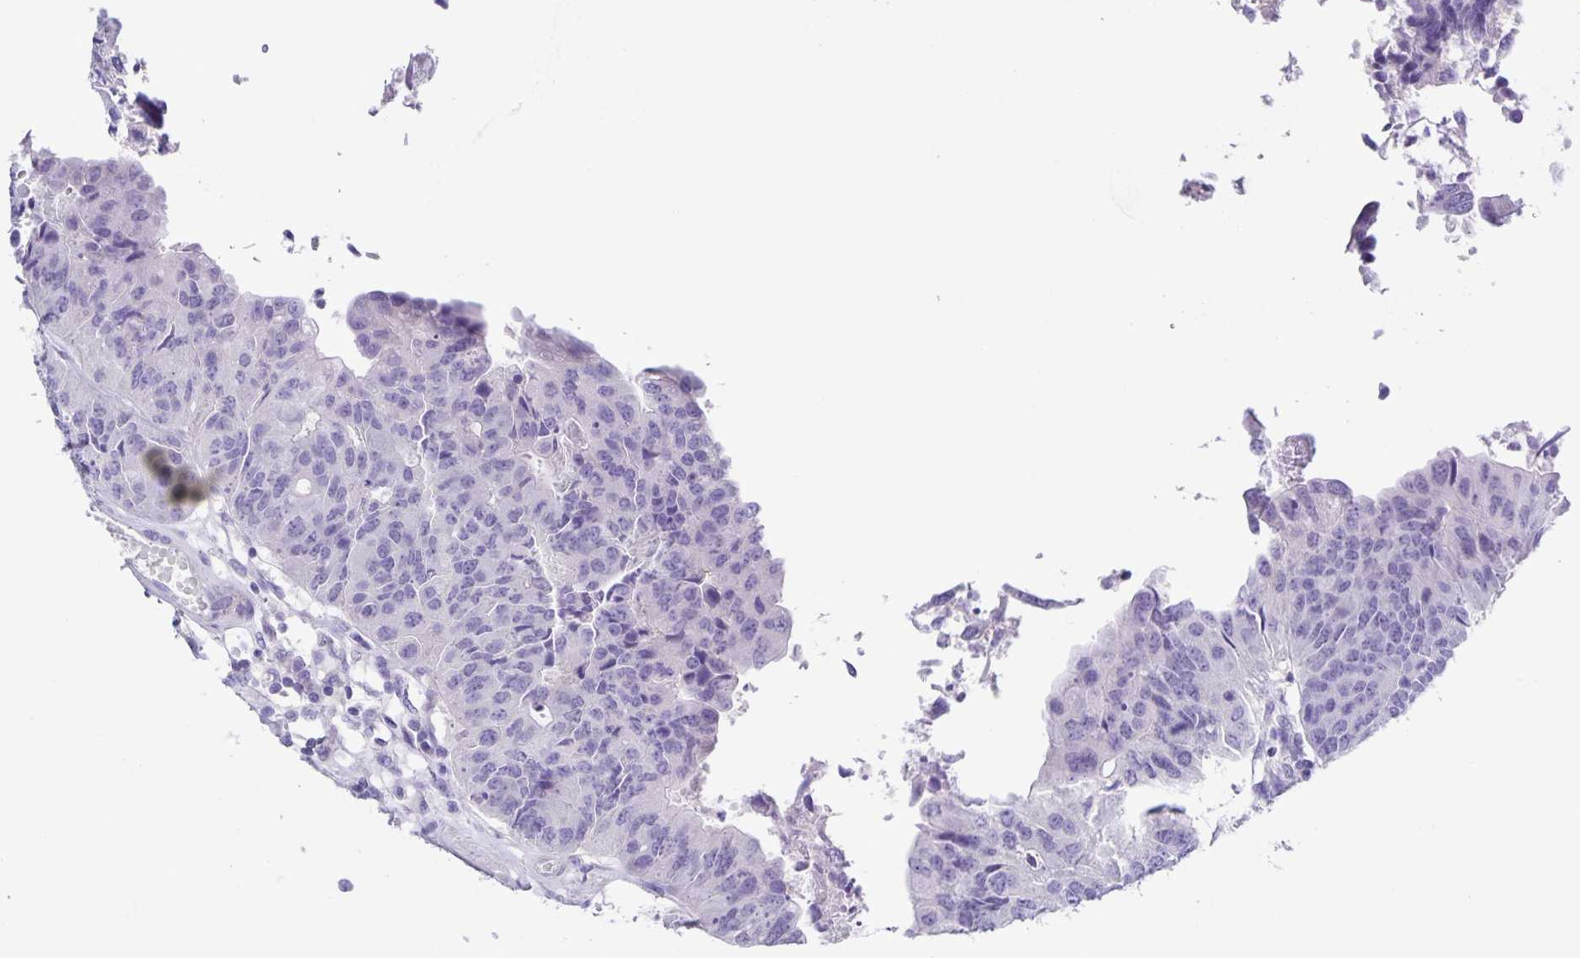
{"staining": {"intensity": "negative", "quantity": "none", "location": "none"}, "tissue": "colorectal cancer", "cell_type": "Tumor cells", "image_type": "cancer", "snomed": [{"axis": "morphology", "description": "Adenocarcinoma, NOS"}, {"axis": "topography", "description": "Colon"}], "caption": "An image of colorectal cancer (adenocarcinoma) stained for a protein displays no brown staining in tumor cells.", "gene": "UBQLN3", "patient": {"sex": "female", "age": 67}}